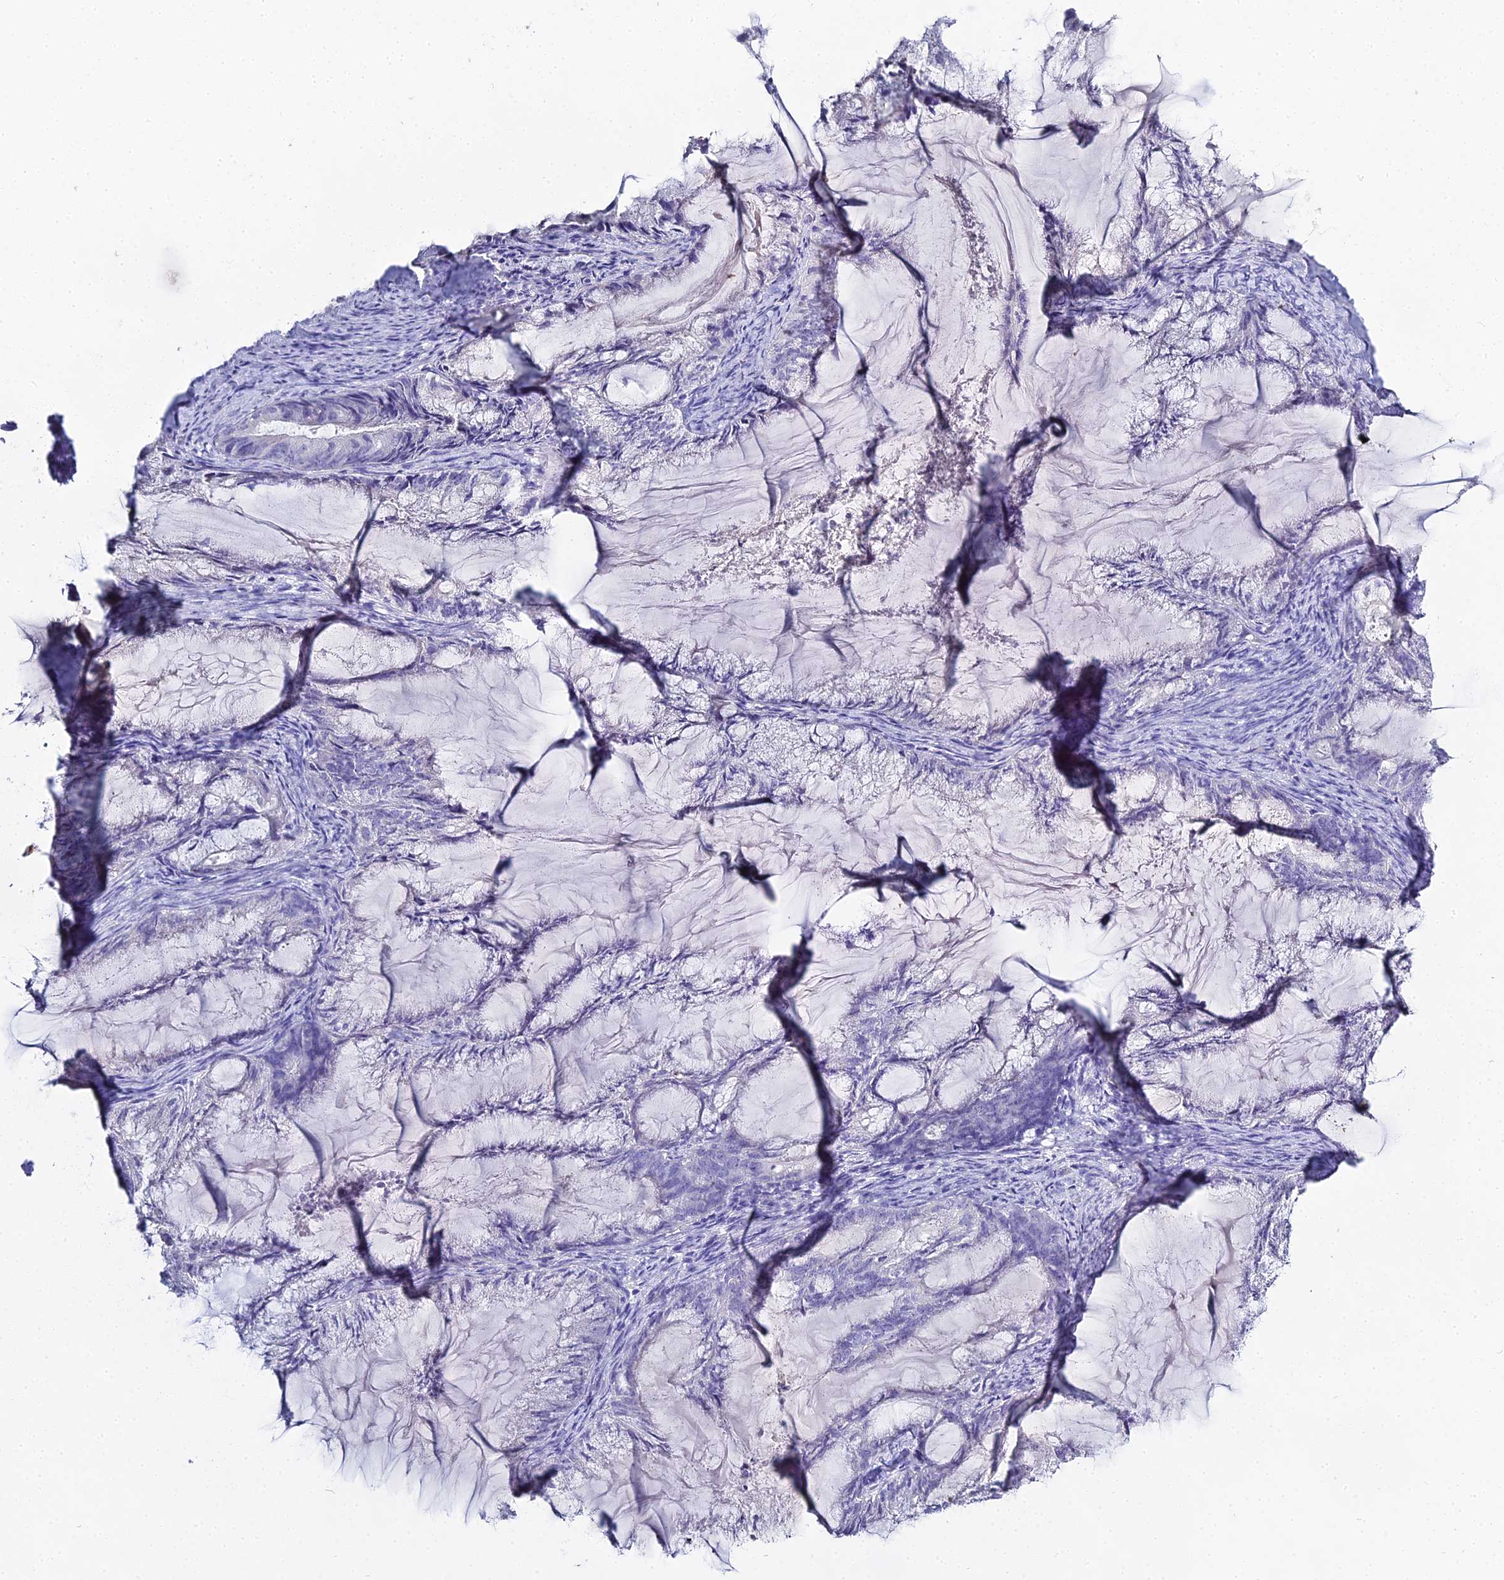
{"staining": {"intensity": "negative", "quantity": "none", "location": "none"}, "tissue": "endometrial cancer", "cell_type": "Tumor cells", "image_type": "cancer", "snomed": [{"axis": "morphology", "description": "Adenocarcinoma, NOS"}, {"axis": "topography", "description": "Endometrium"}], "caption": "This is an immunohistochemistry image of human endometrial adenocarcinoma. There is no positivity in tumor cells.", "gene": "S100A7", "patient": {"sex": "female", "age": 86}}